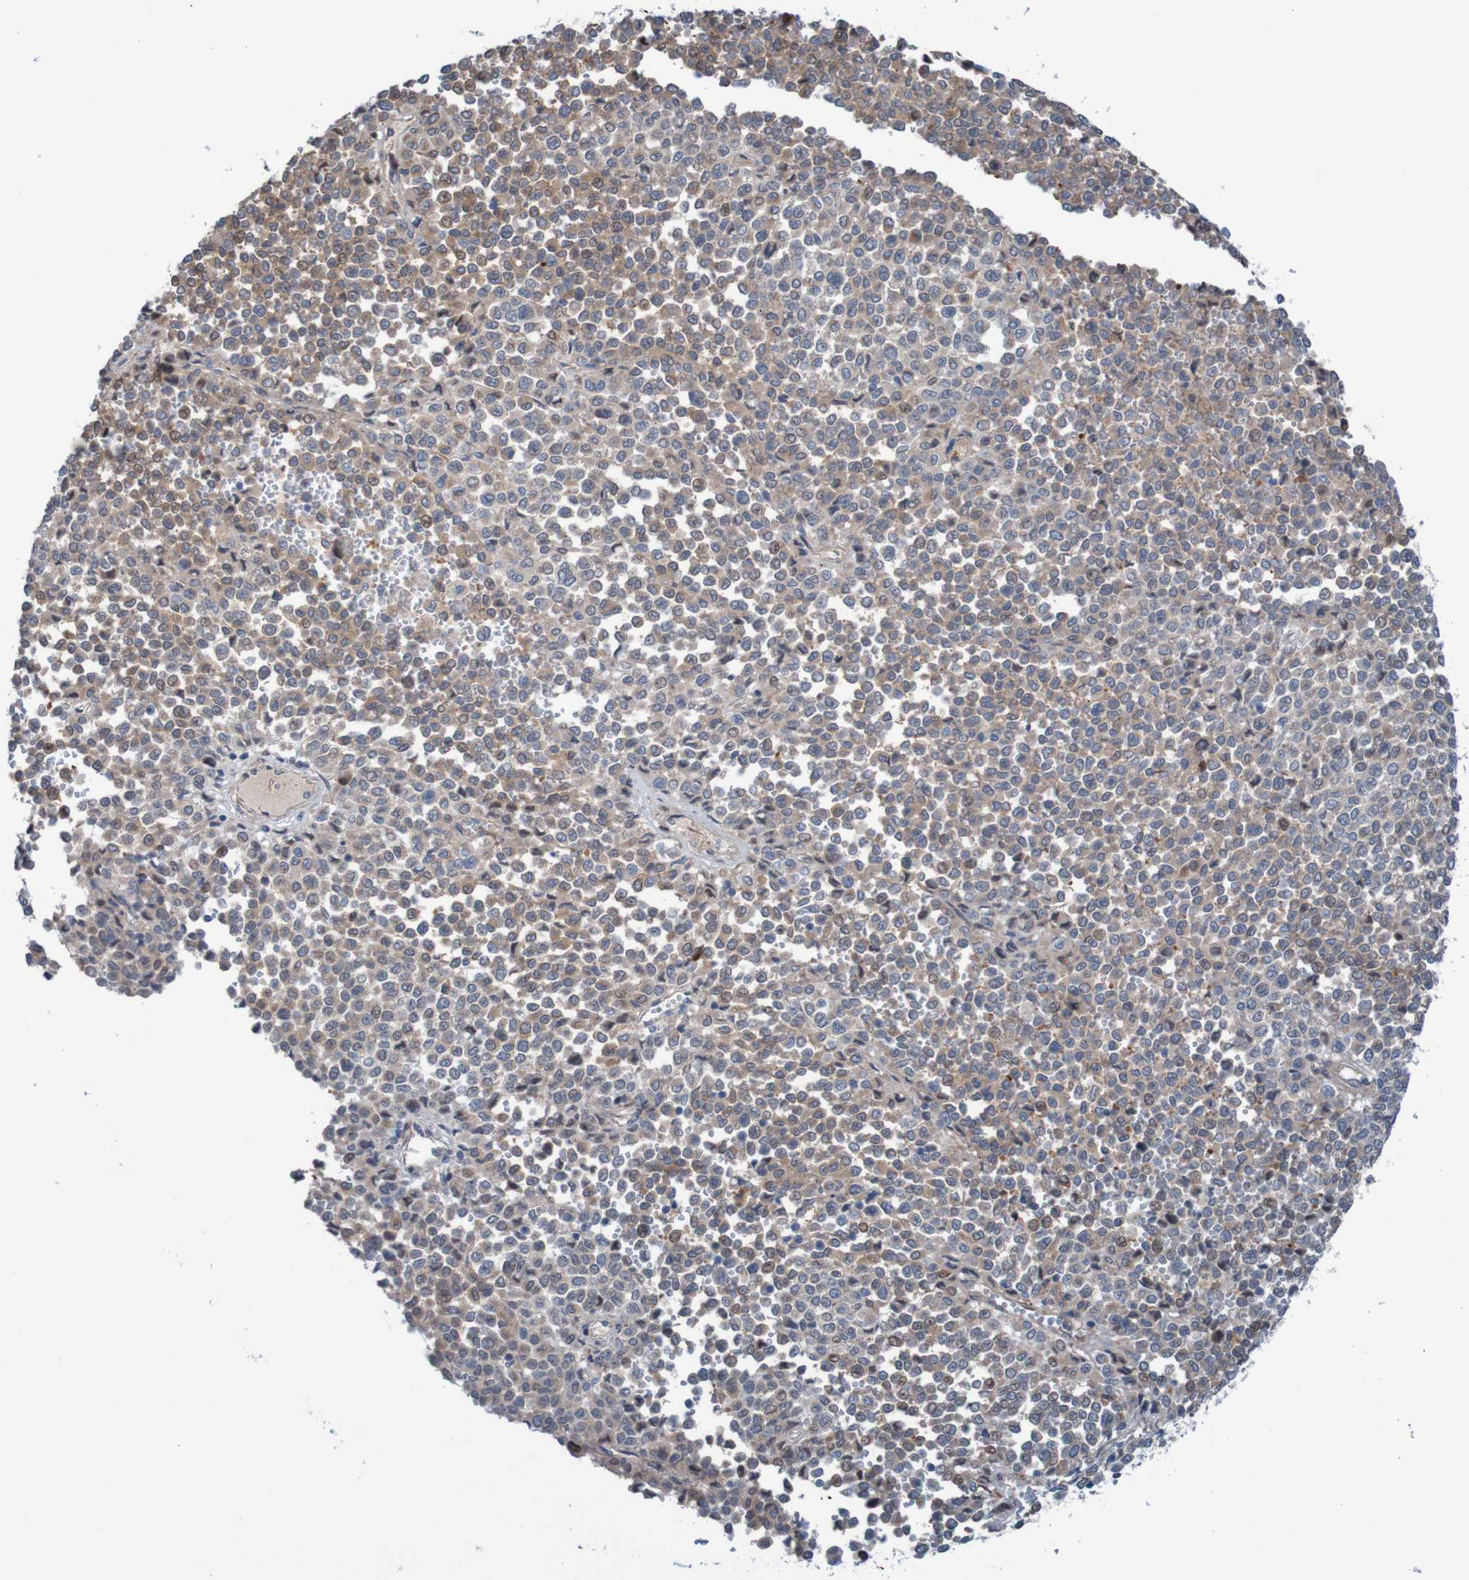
{"staining": {"intensity": "moderate", "quantity": ">75%", "location": "cytoplasmic/membranous"}, "tissue": "melanoma", "cell_type": "Tumor cells", "image_type": "cancer", "snomed": [{"axis": "morphology", "description": "Malignant melanoma, Metastatic site"}, {"axis": "topography", "description": "Pancreas"}], "caption": "This photomicrograph reveals malignant melanoma (metastatic site) stained with immunohistochemistry (IHC) to label a protein in brown. The cytoplasmic/membranous of tumor cells show moderate positivity for the protein. Nuclei are counter-stained blue.", "gene": "ANGPT4", "patient": {"sex": "female", "age": 30}}